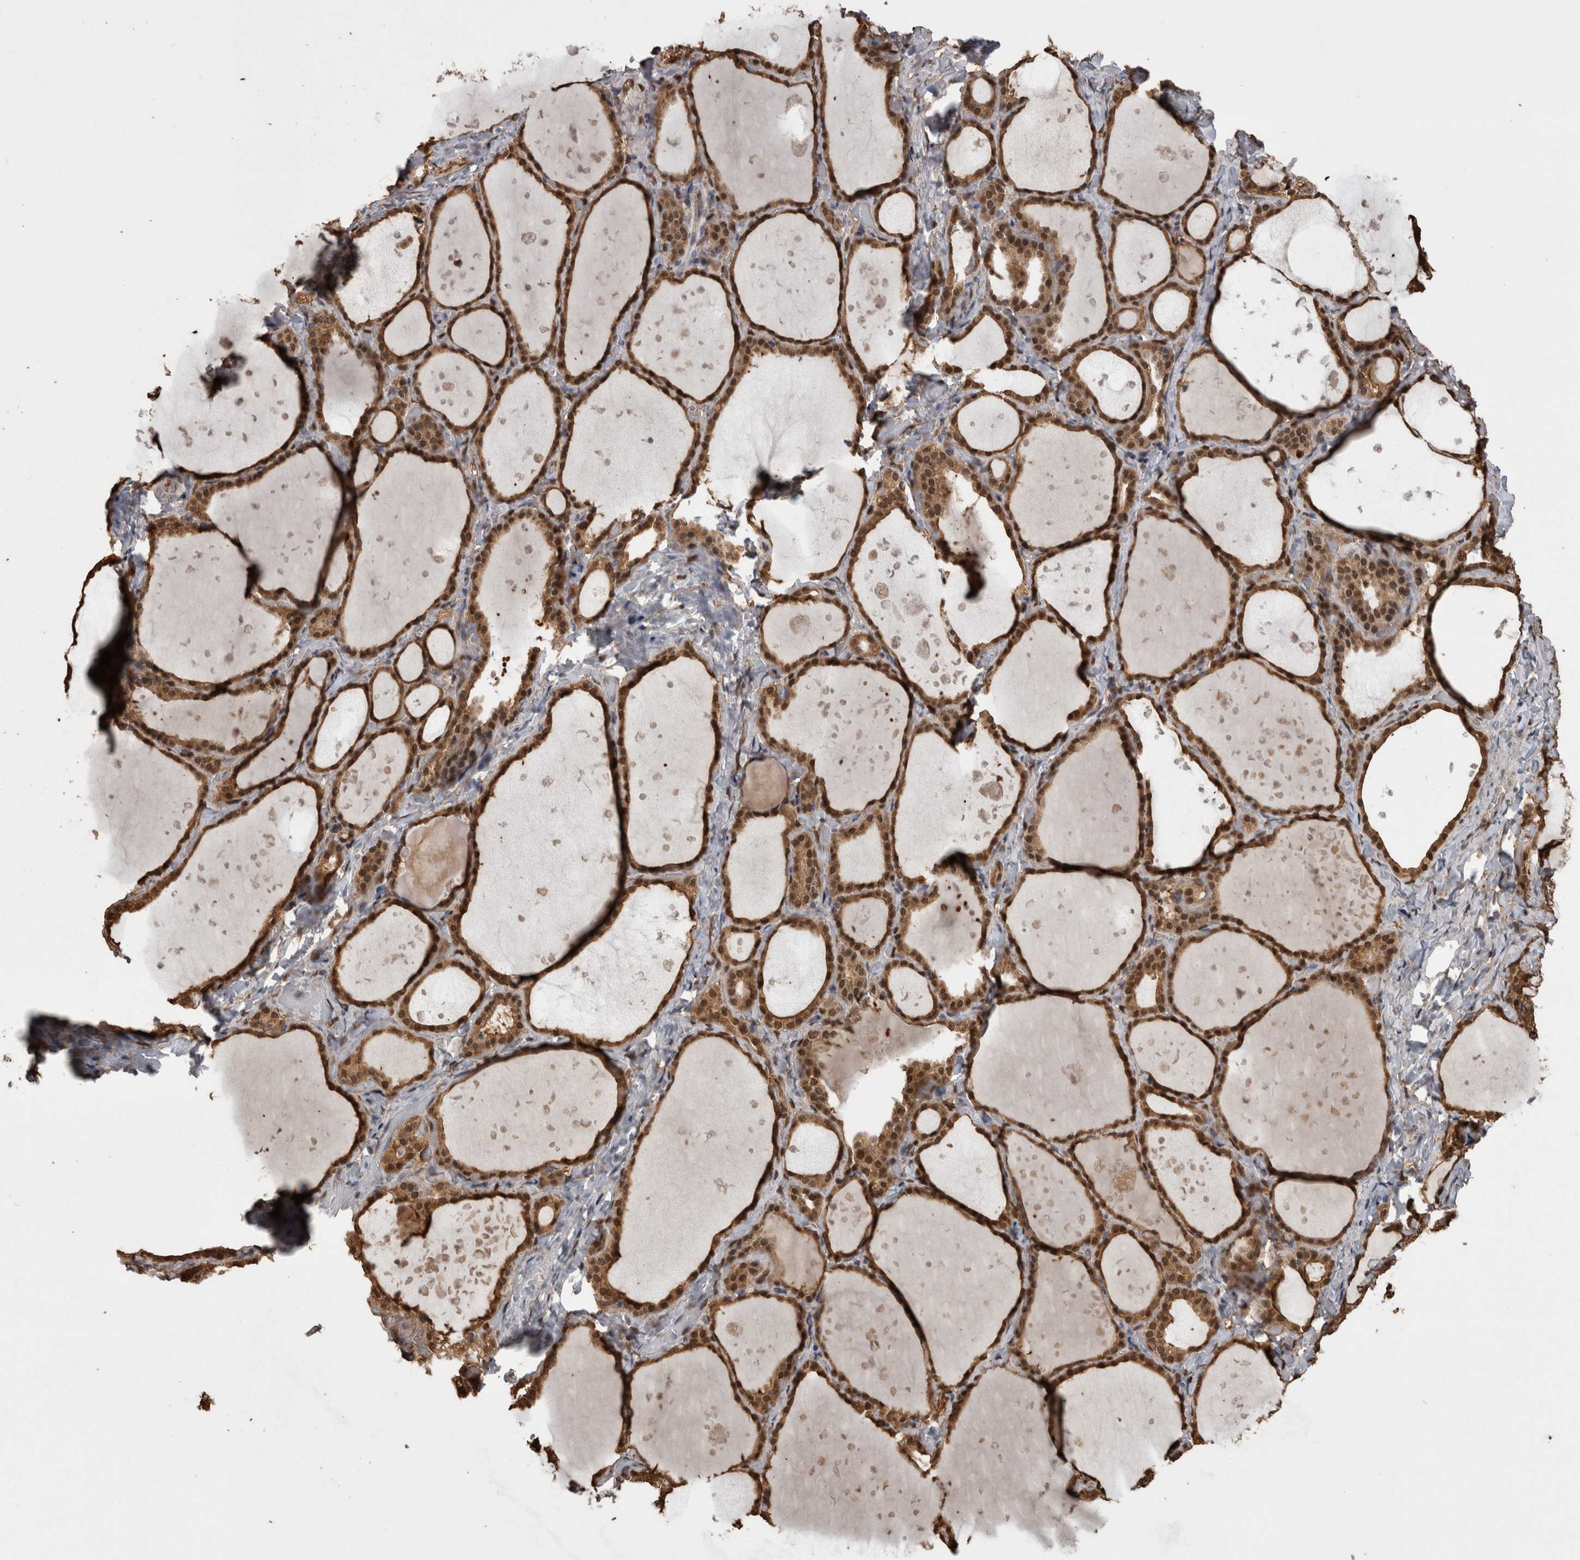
{"staining": {"intensity": "strong", "quantity": ">75%", "location": "cytoplasmic/membranous,nuclear"}, "tissue": "thyroid gland", "cell_type": "Glandular cells", "image_type": "normal", "snomed": [{"axis": "morphology", "description": "Normal tissue, NOS"}, {"axis": "topography", "description": "Thyroid gland"}], "caption": "Immunohistochemistry (IHC) of benign human thyroid gland displays high levels of strong cytoplasmic/membranous,nuclear expression in approximately >75% of glandular cells. (DAB IHC with brightfield microscopy, high magnification).", "gene": "LXN", "patient": {"sex": "female", "age": 44}}